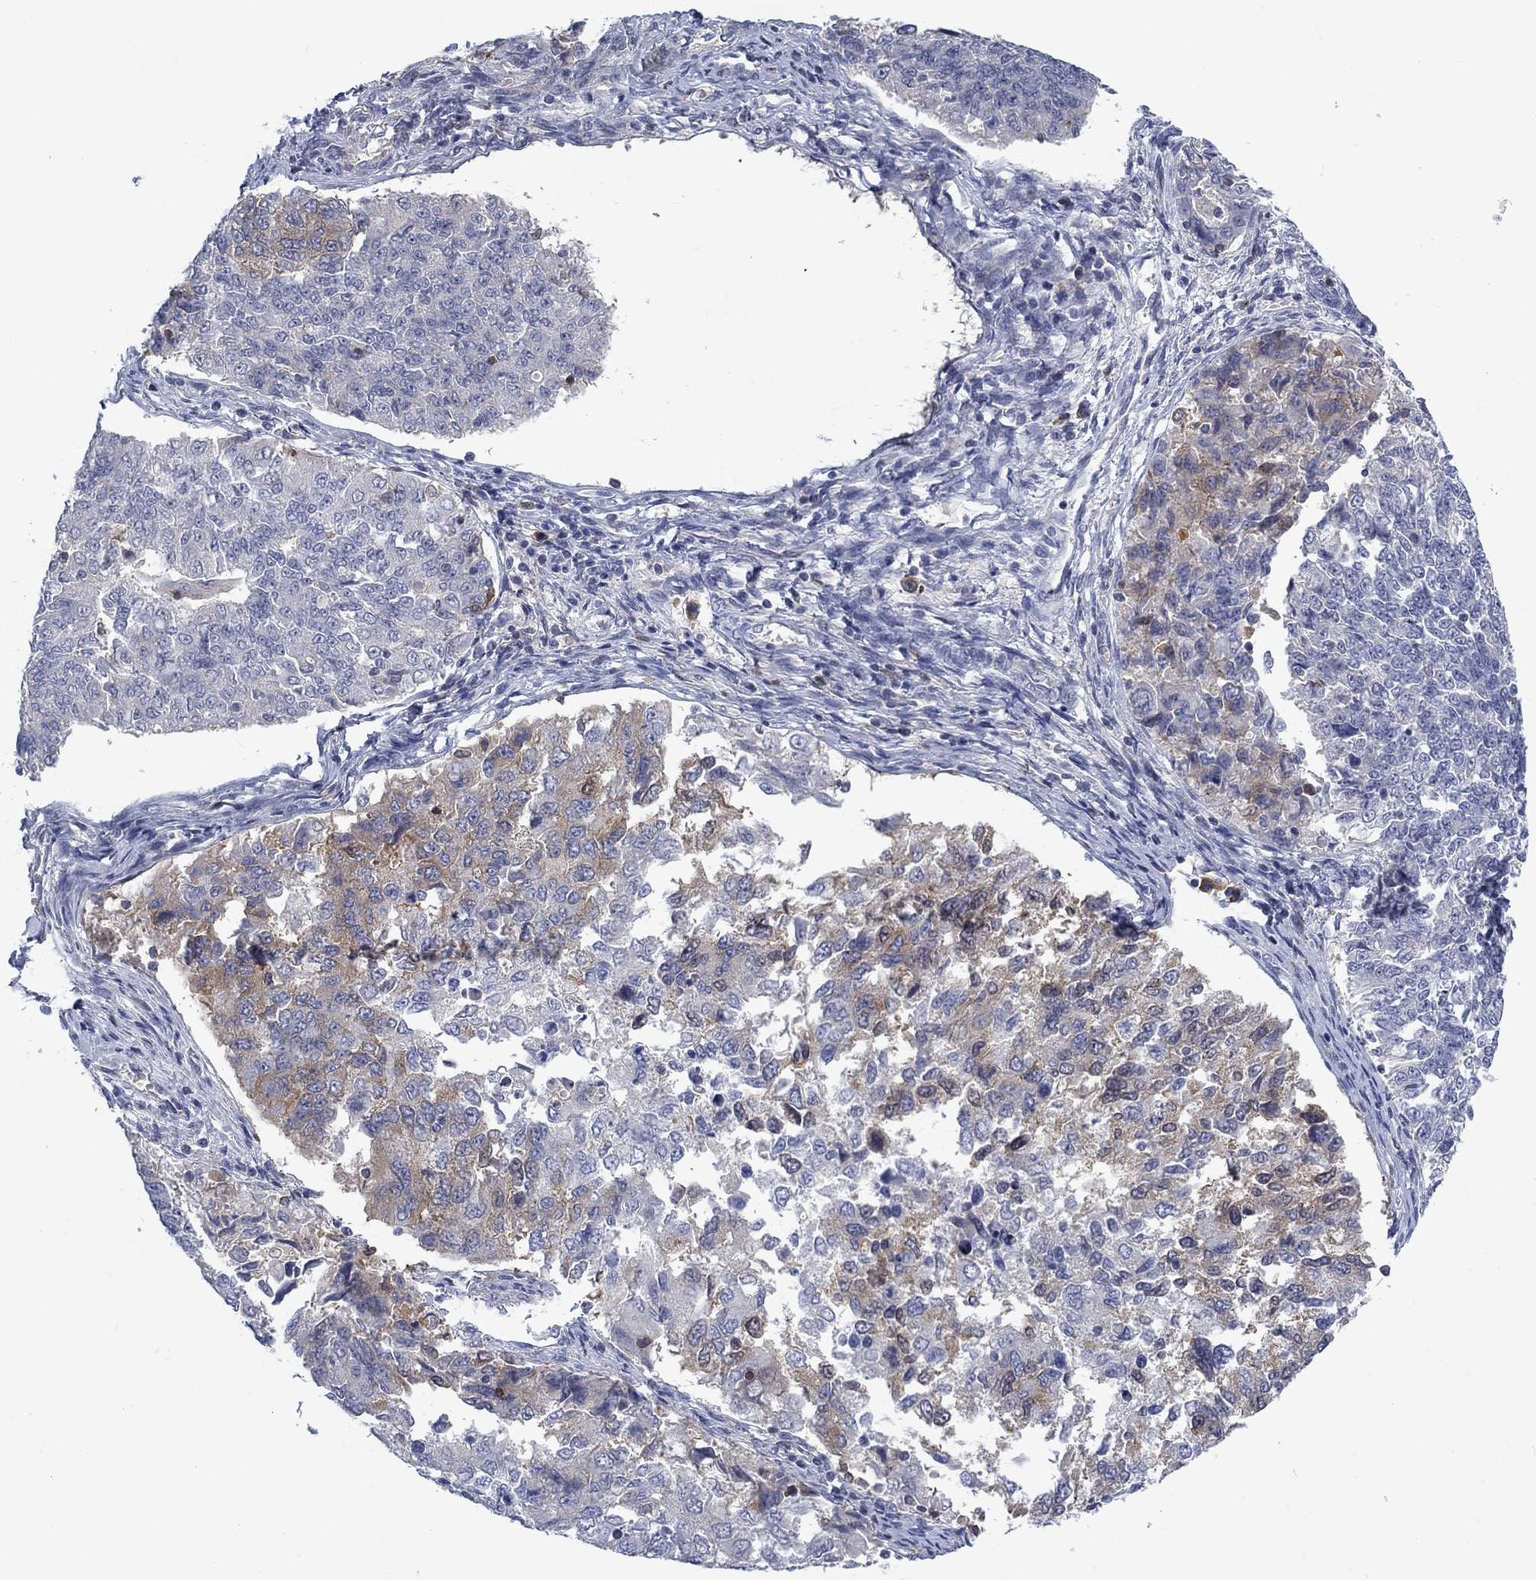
{"staining": {"intensity": "weak", "quantity": "<25%", "location": "cytoplasmic/membranous"}, "tissue": "endometrial cancer", "cell_type": "Tumor cells", "image_type": "cancer", "snomed": [{"axis": "morphology", "description": "Adenocarcinoma, NOS"}, {"axis": "topography", "description": "Endometrium"}], "caption": "Endometrial cancer (adenocarcinoma) stained for a protein using IHC exhibits no expression tumor cells.", "gene": "KIF15", "patient": {"sex": "female", "age": 43}}